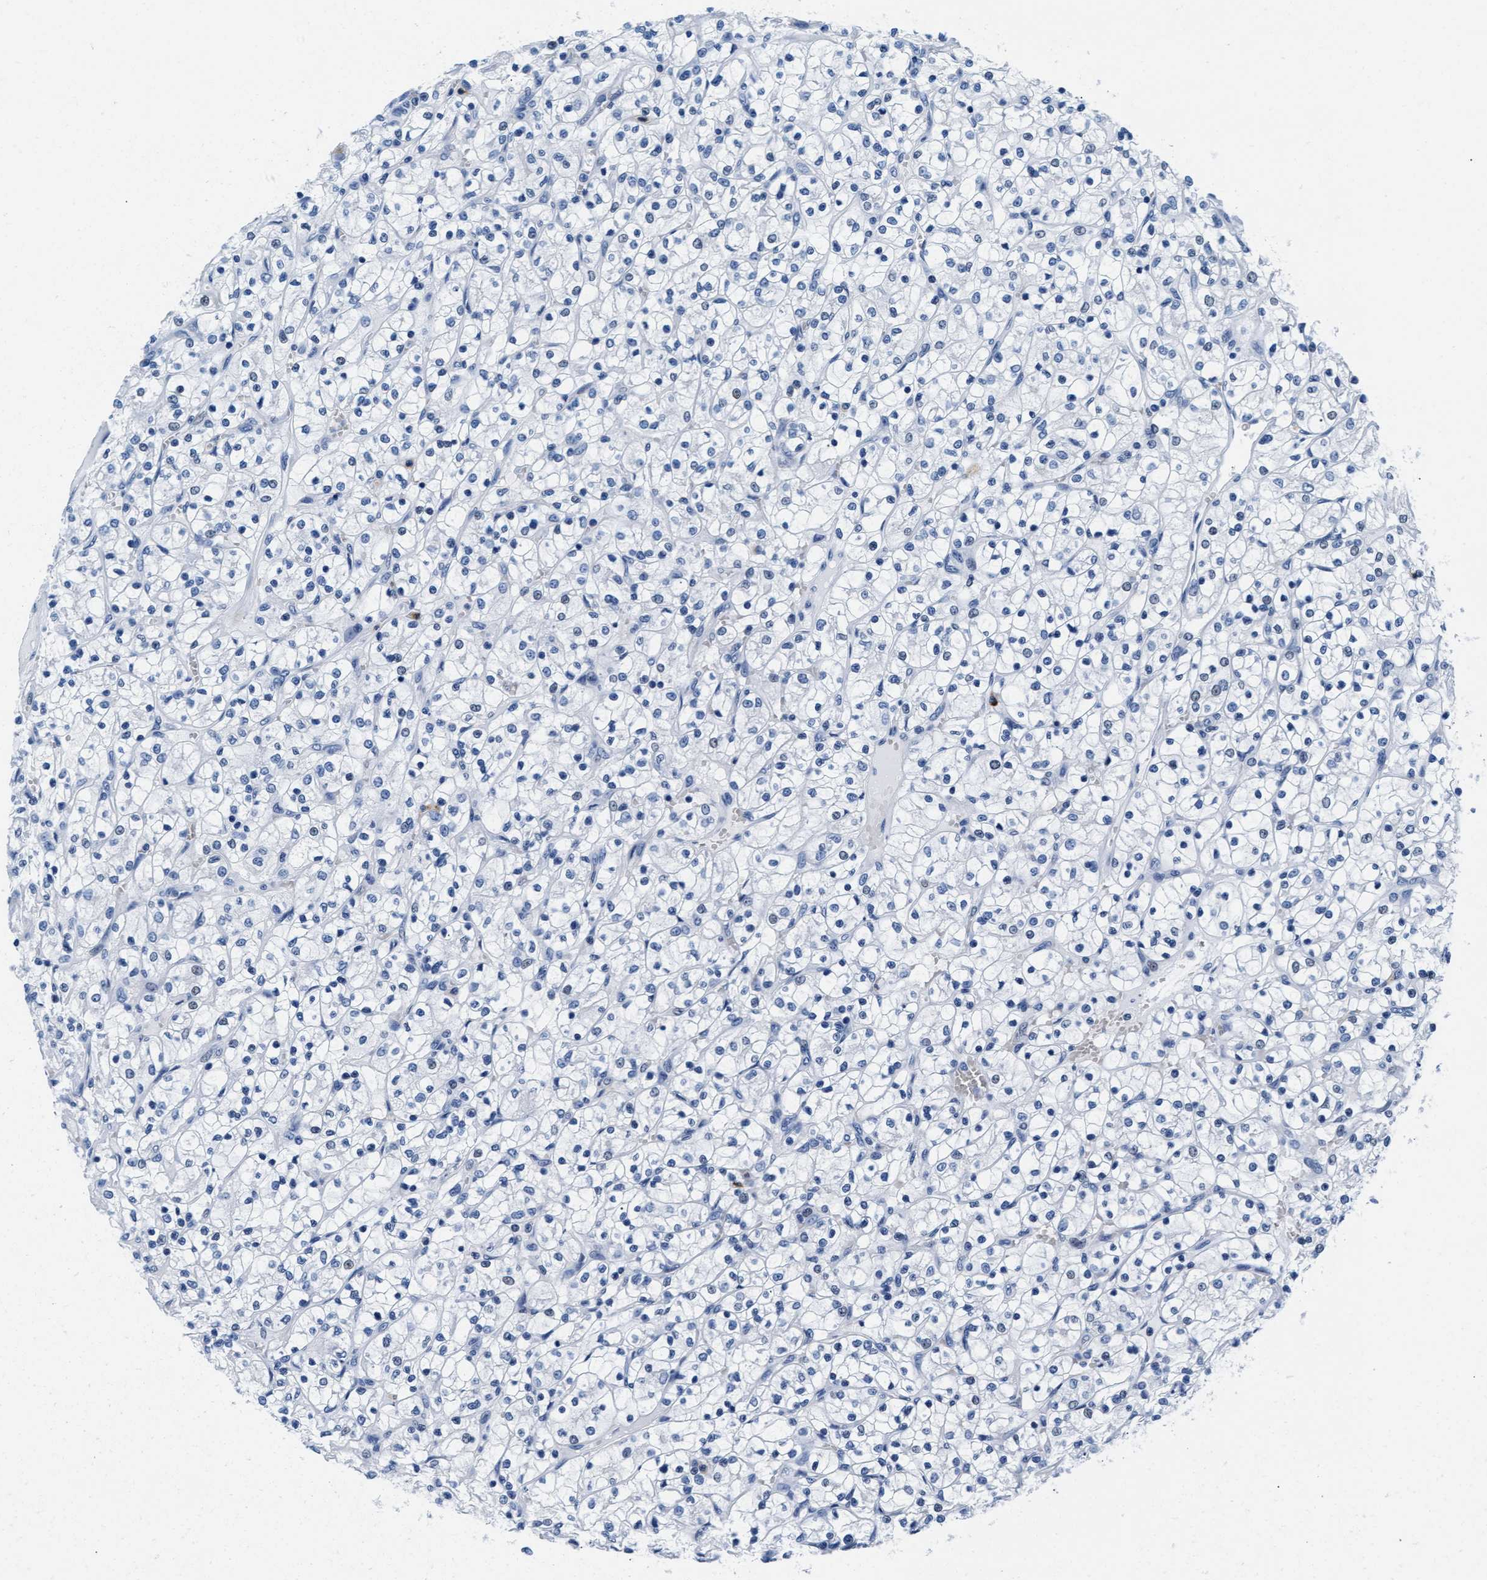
{"staining": {"intensity": "negative", "quantity": "none", "location": "none"}, "tissue": "renal cancer", "cell_type": "Tumor cells", "image_type": "cancer", "snomed": [{"axis": "morphology", "description": "Adenocarcinoma, NOS"}, {"axis": "topography", "description": "Kidney"}], "caption": "Human renal cancer stained for a protein using immunohistochemistry (IHC) reveals no expression in tumor cells.", "gene": "MMP8", "patient": {"sex": "female", "age": 69}}